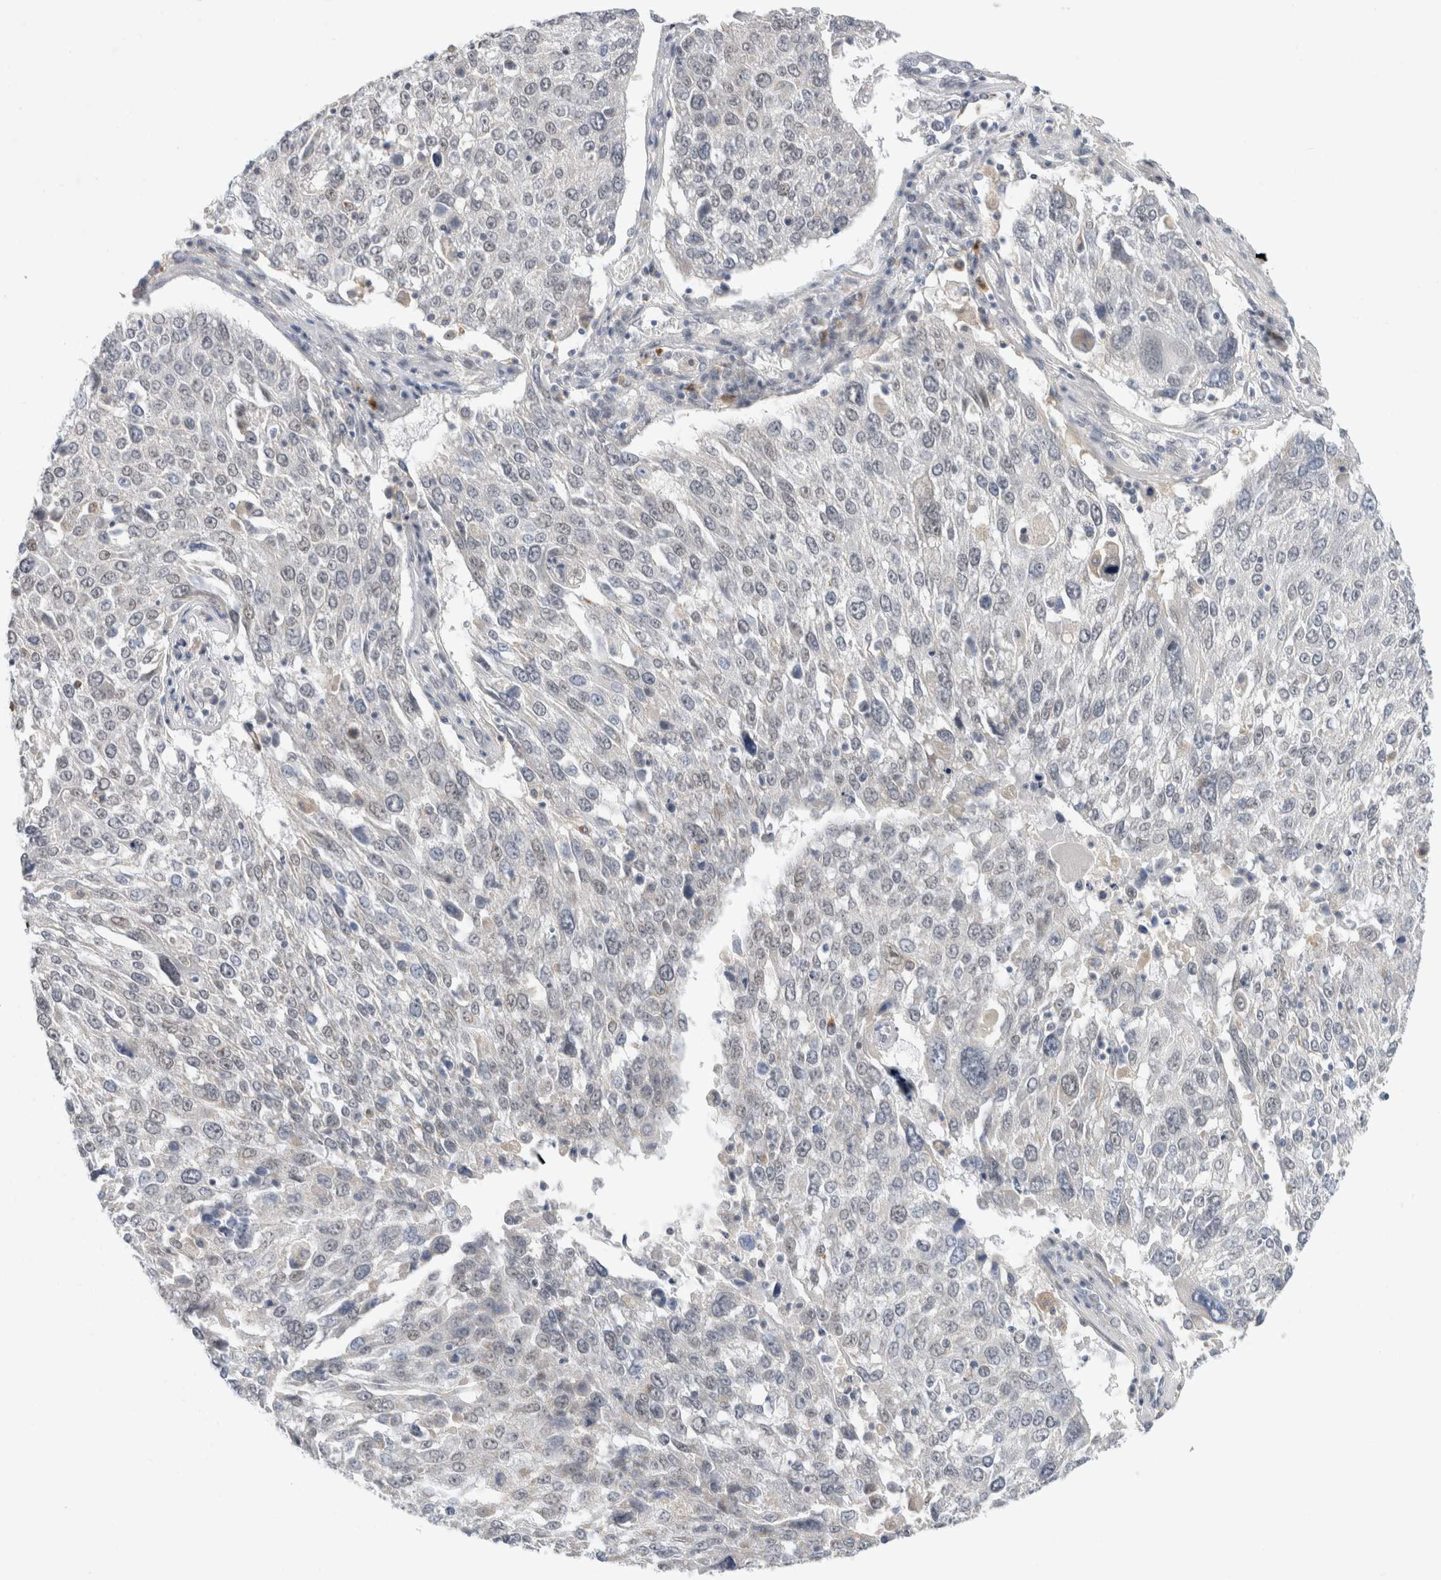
{"staining": {"intensity": "negative", "quantity": "none", "location": "none"}, "tissue": "lung cancer", "cell_type": "Tumor cells", "image_type": "cancer", "snomed": [{"axis": "morphology", "description": "Squamous cell carcinoma, NOS"}, {"axis": "topography", "description": "Lung"}], "caption": "Tumor cells show no significant positivity in lung cancer.", "gene": "SLC22A12", "patient": {"sex": "male", "age": 65}}